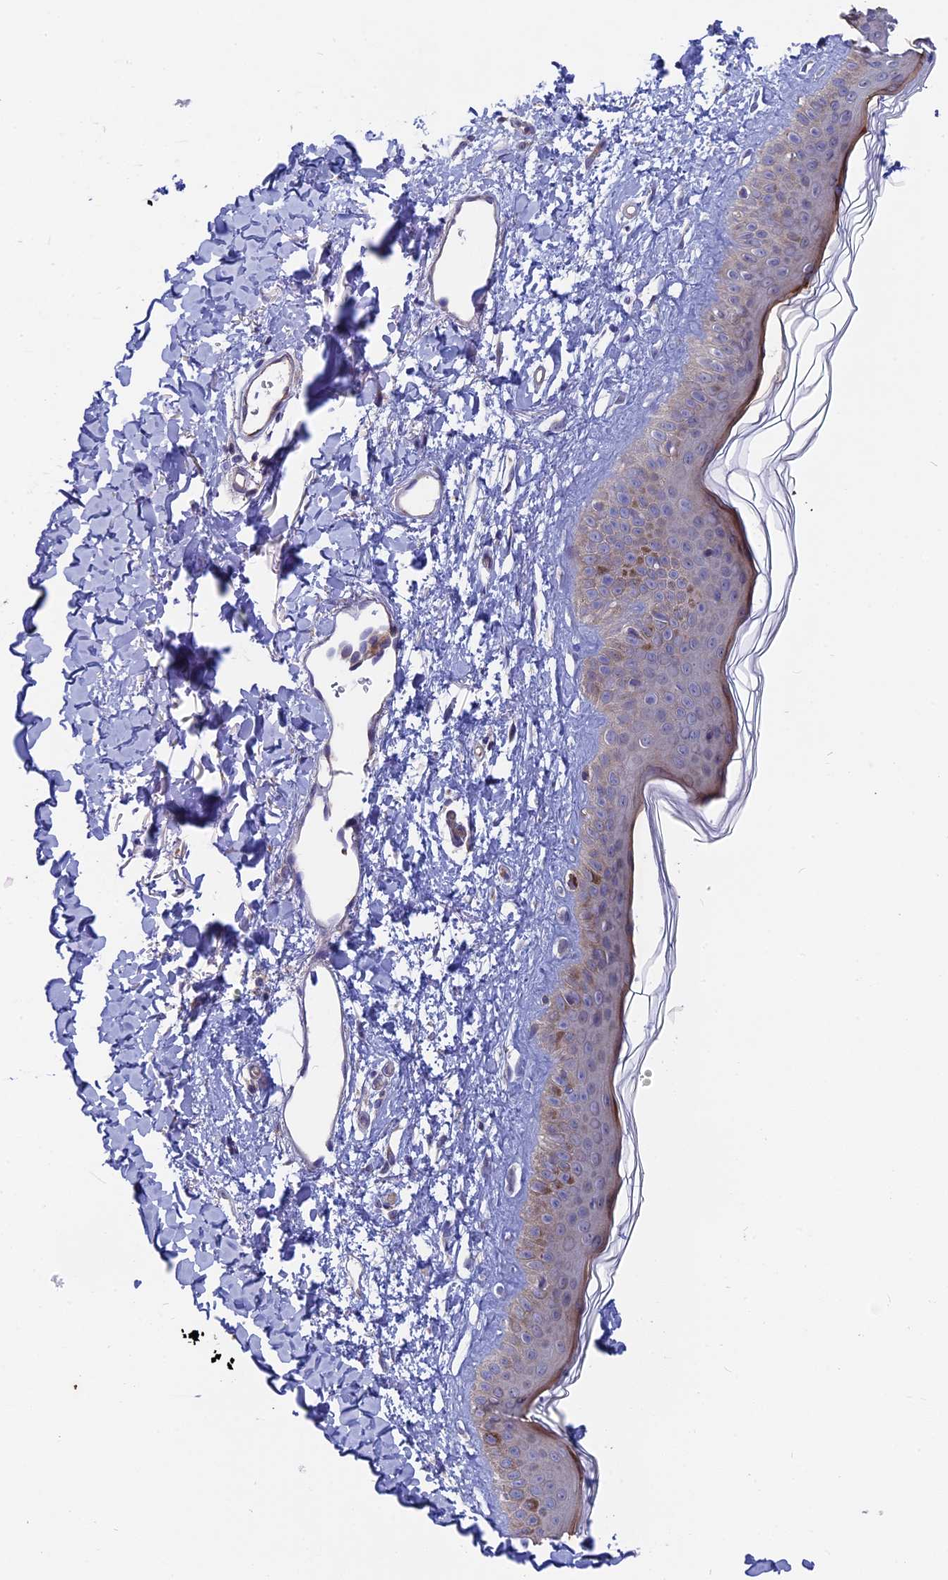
{"staining": {"intensity": "negative", "quantity": "none", "location": "none"}, "tissue": "skin", "cell_type": "Fibroblasts", "image_type": "normal", "snomed": [{"axis": "morphology", "description": "Normal tissue, NOS"}, {"axis": "topography", "description": "Skin"}], "caption": "Immunohistochemistry photomicrograph of unremarkable human skin stained for a protein (brown), which displays no staining in fibroblasts.", "gene": "TENT4B", "patient": {"sex": "female", "age": 58}}